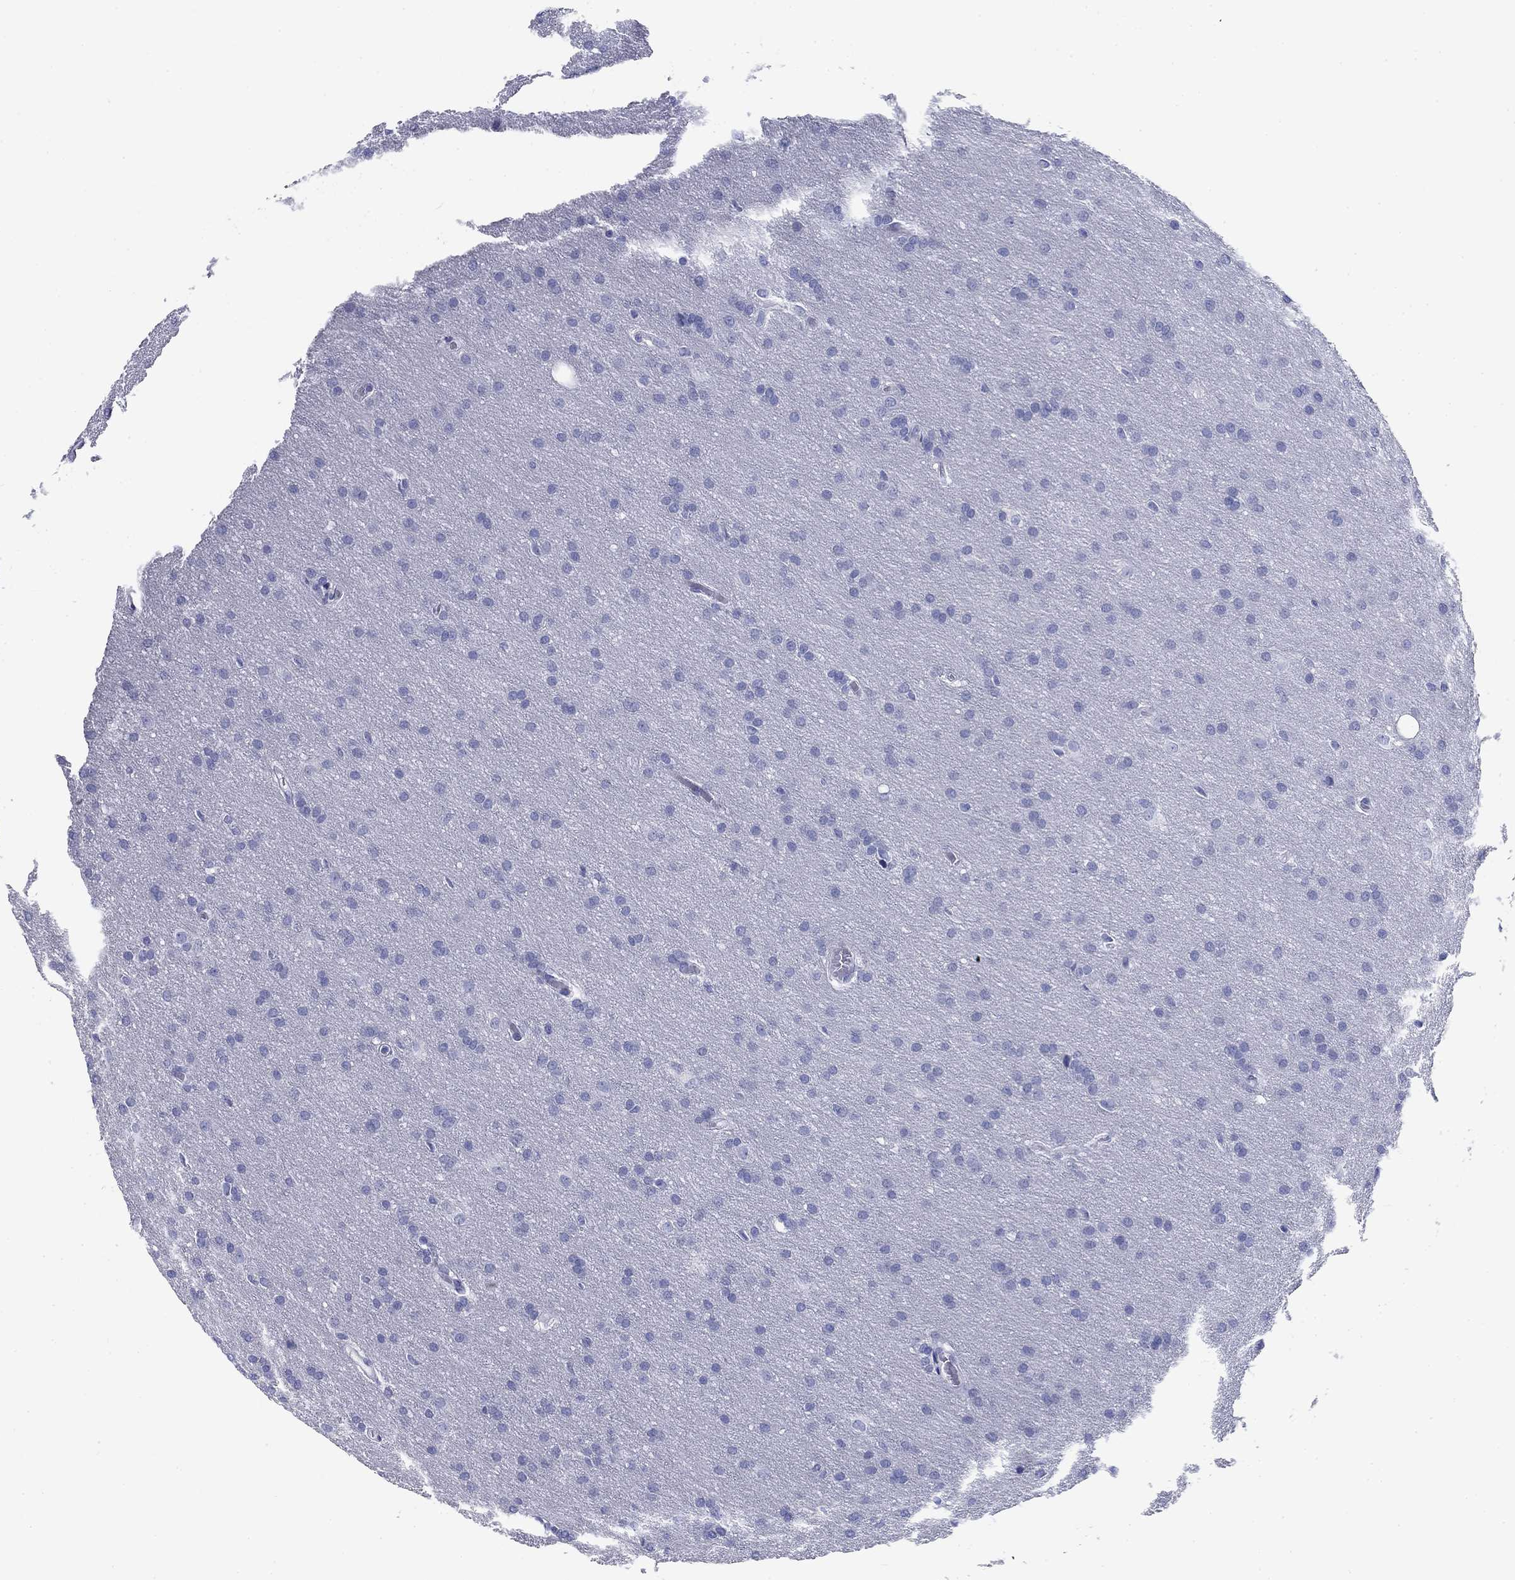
{"staining": {"intensity": "negative", "quantity": "none", "location": "none"}, "tissue": "glioma", "cell_type": "Tumor cells", "image_type": "cancer", "snomed": [{"axis": "morphology", "description": "Glioma, malignant, Low grade"}, {"axis": "topography", "description": "Brain"}], "caption": "A histopathology image of malignant glioma (low-grade) stained for a protein demonstrates no brown staining in tumor cells.", "gene": "CD40LG", "patient": {"sex": "female", "age": 32}}